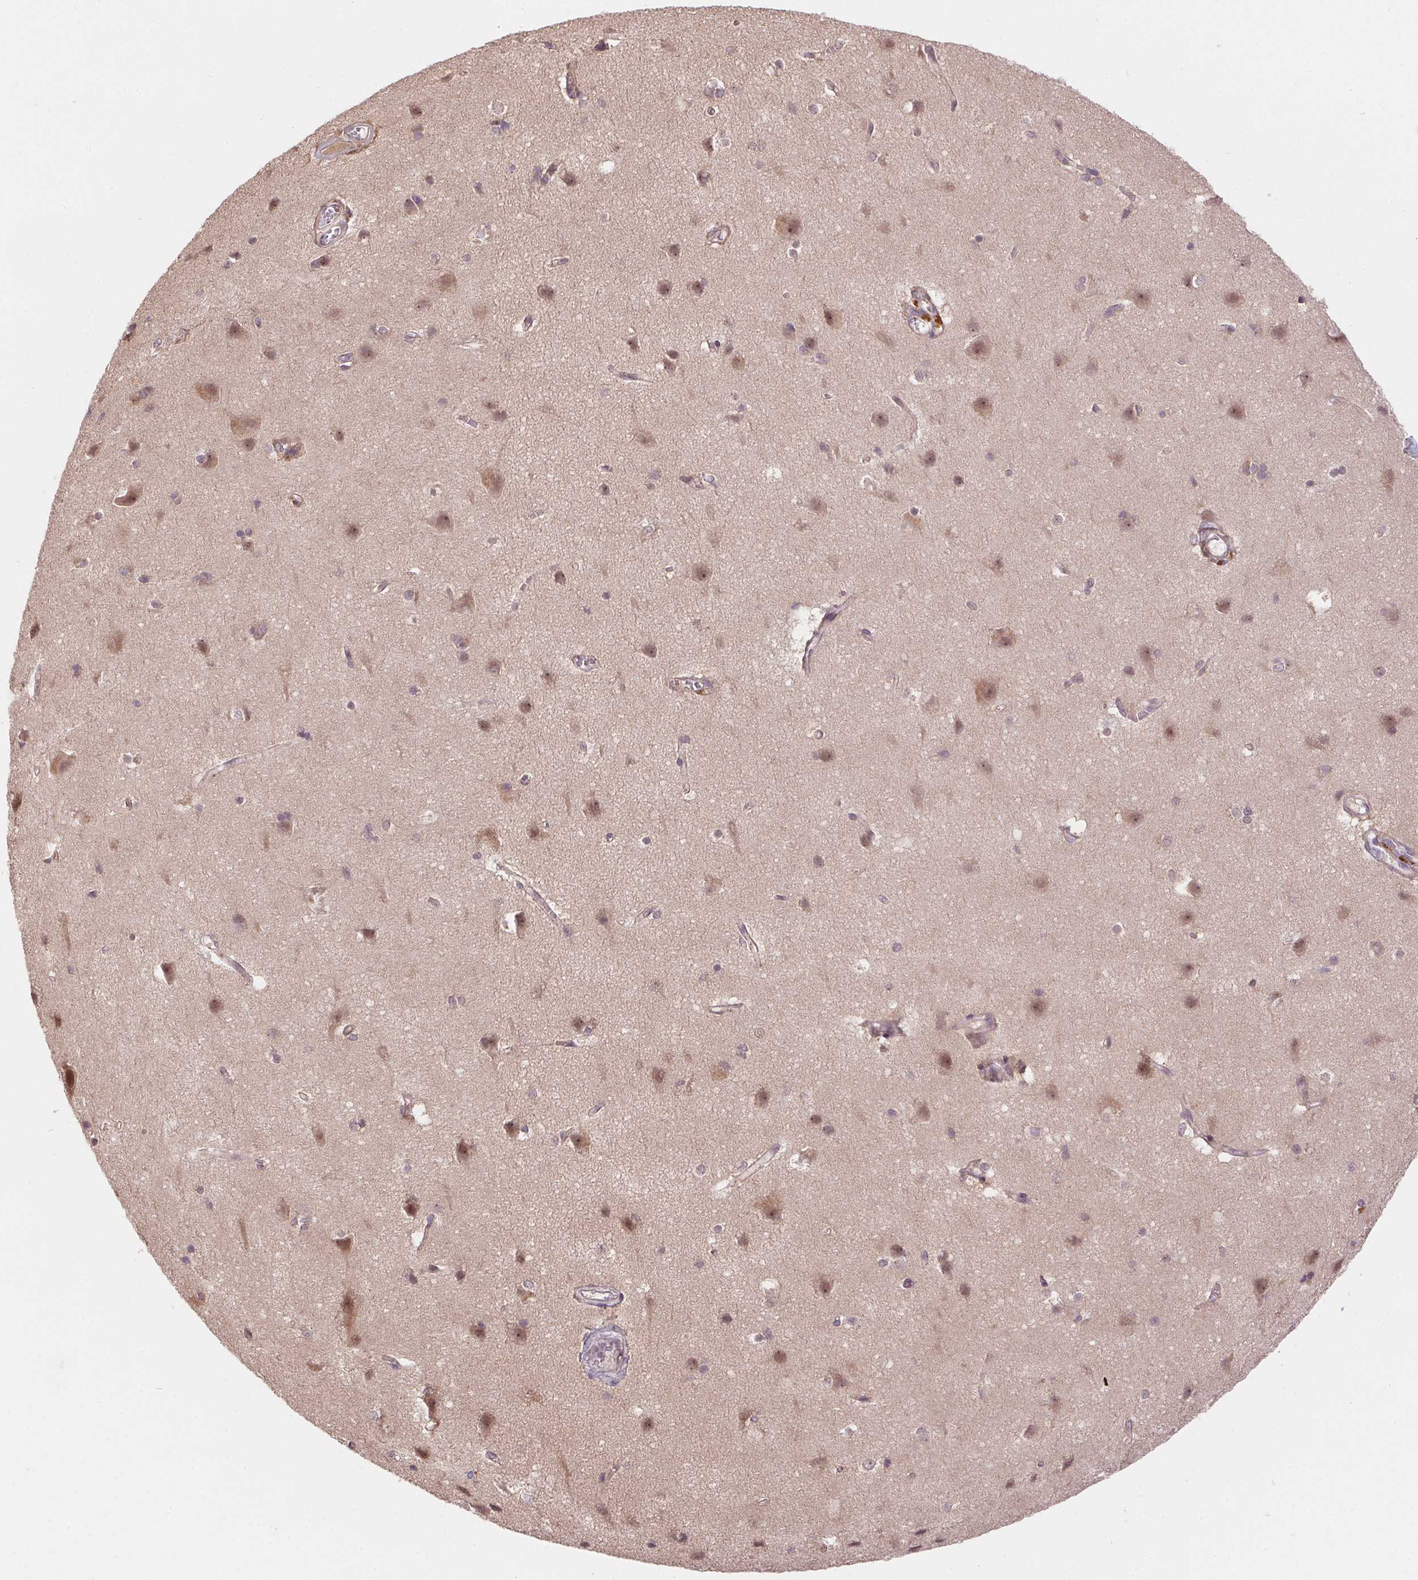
{"staining": {"intensity": "weak", "quantity": "25%-75%", "location": "cytoplasmic/membranous,nuclear"}, "tissue": "cerebral cortex", "cell_type": "Endothelial cells", "image_type": "normal", "snomed": [{"axis": "morphology", "description": "Normal tissue, NOS"}, {"axis": "topography", "description": "Cerebral cortex"}], "caption": "Immunohistochemical staining of normal cerebral cortex demonstrates low levels of weak cytoplasmic/membranous,nuclear staining in about 25%-75% of endothelial cells.", "gene": "NUDT16", "patient": {"sex": "male", "age": 37}}